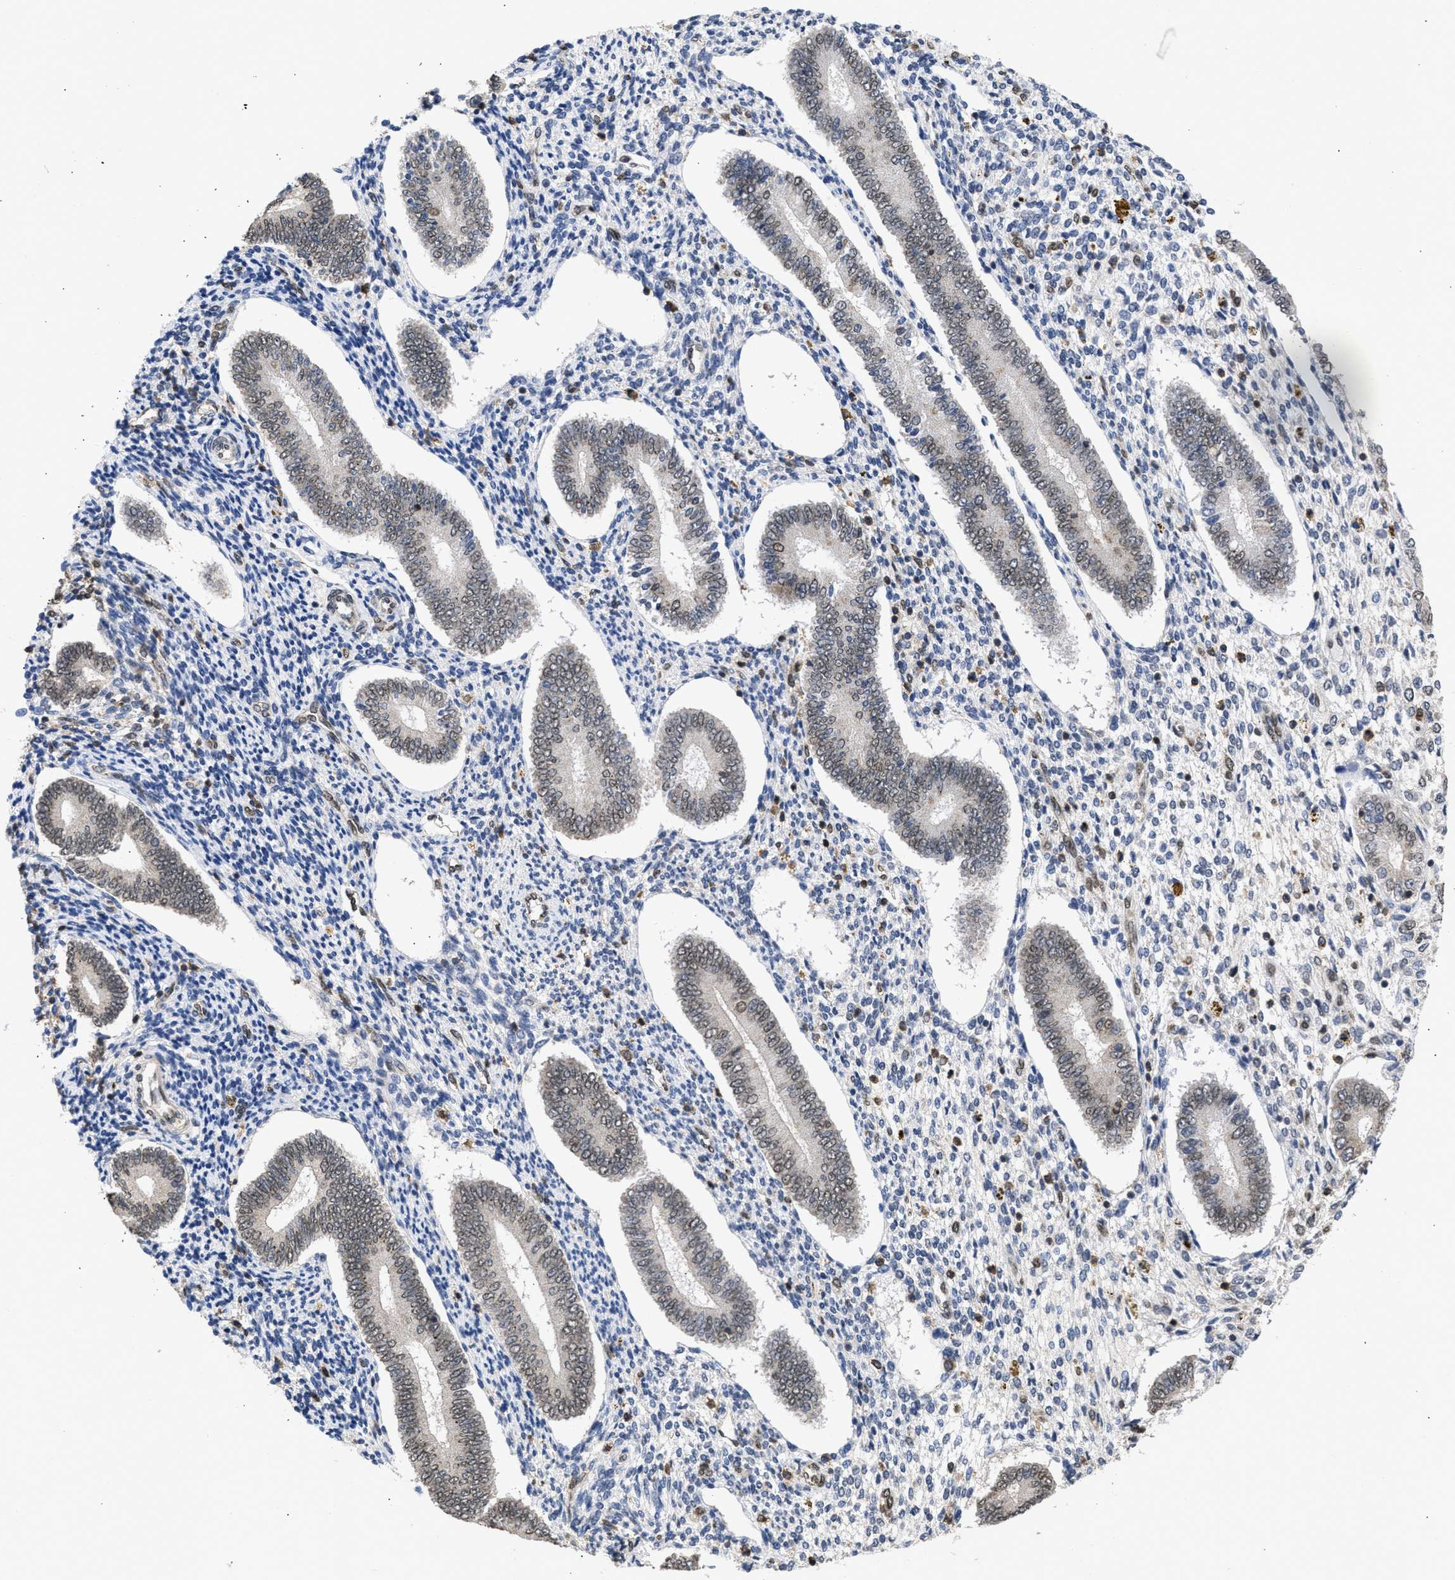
{"staining": {"intensity": "negative", "quantity": "none", "location": "none"}, "tissue": "endometrium", "cell_type": "Cells in endometrial stroma", "image_type": "normal", "snomed": [{"axis": "morphology", "description": "Normal tissue, NOS"}, {"axis": "topography", "description": "Endometrium"}], "caption": "Immunohistochemistry of normal endometrium reveals no expression in cells in endometrial stroma. (Stains: DAB (3,3'-diaminobenzidine) IHC with hematoxylin counter stain, Microscopy: brightfield microscopy at high magnification).", "gene": "NUP35", "patient": {"sex": "female", "age": 42}}